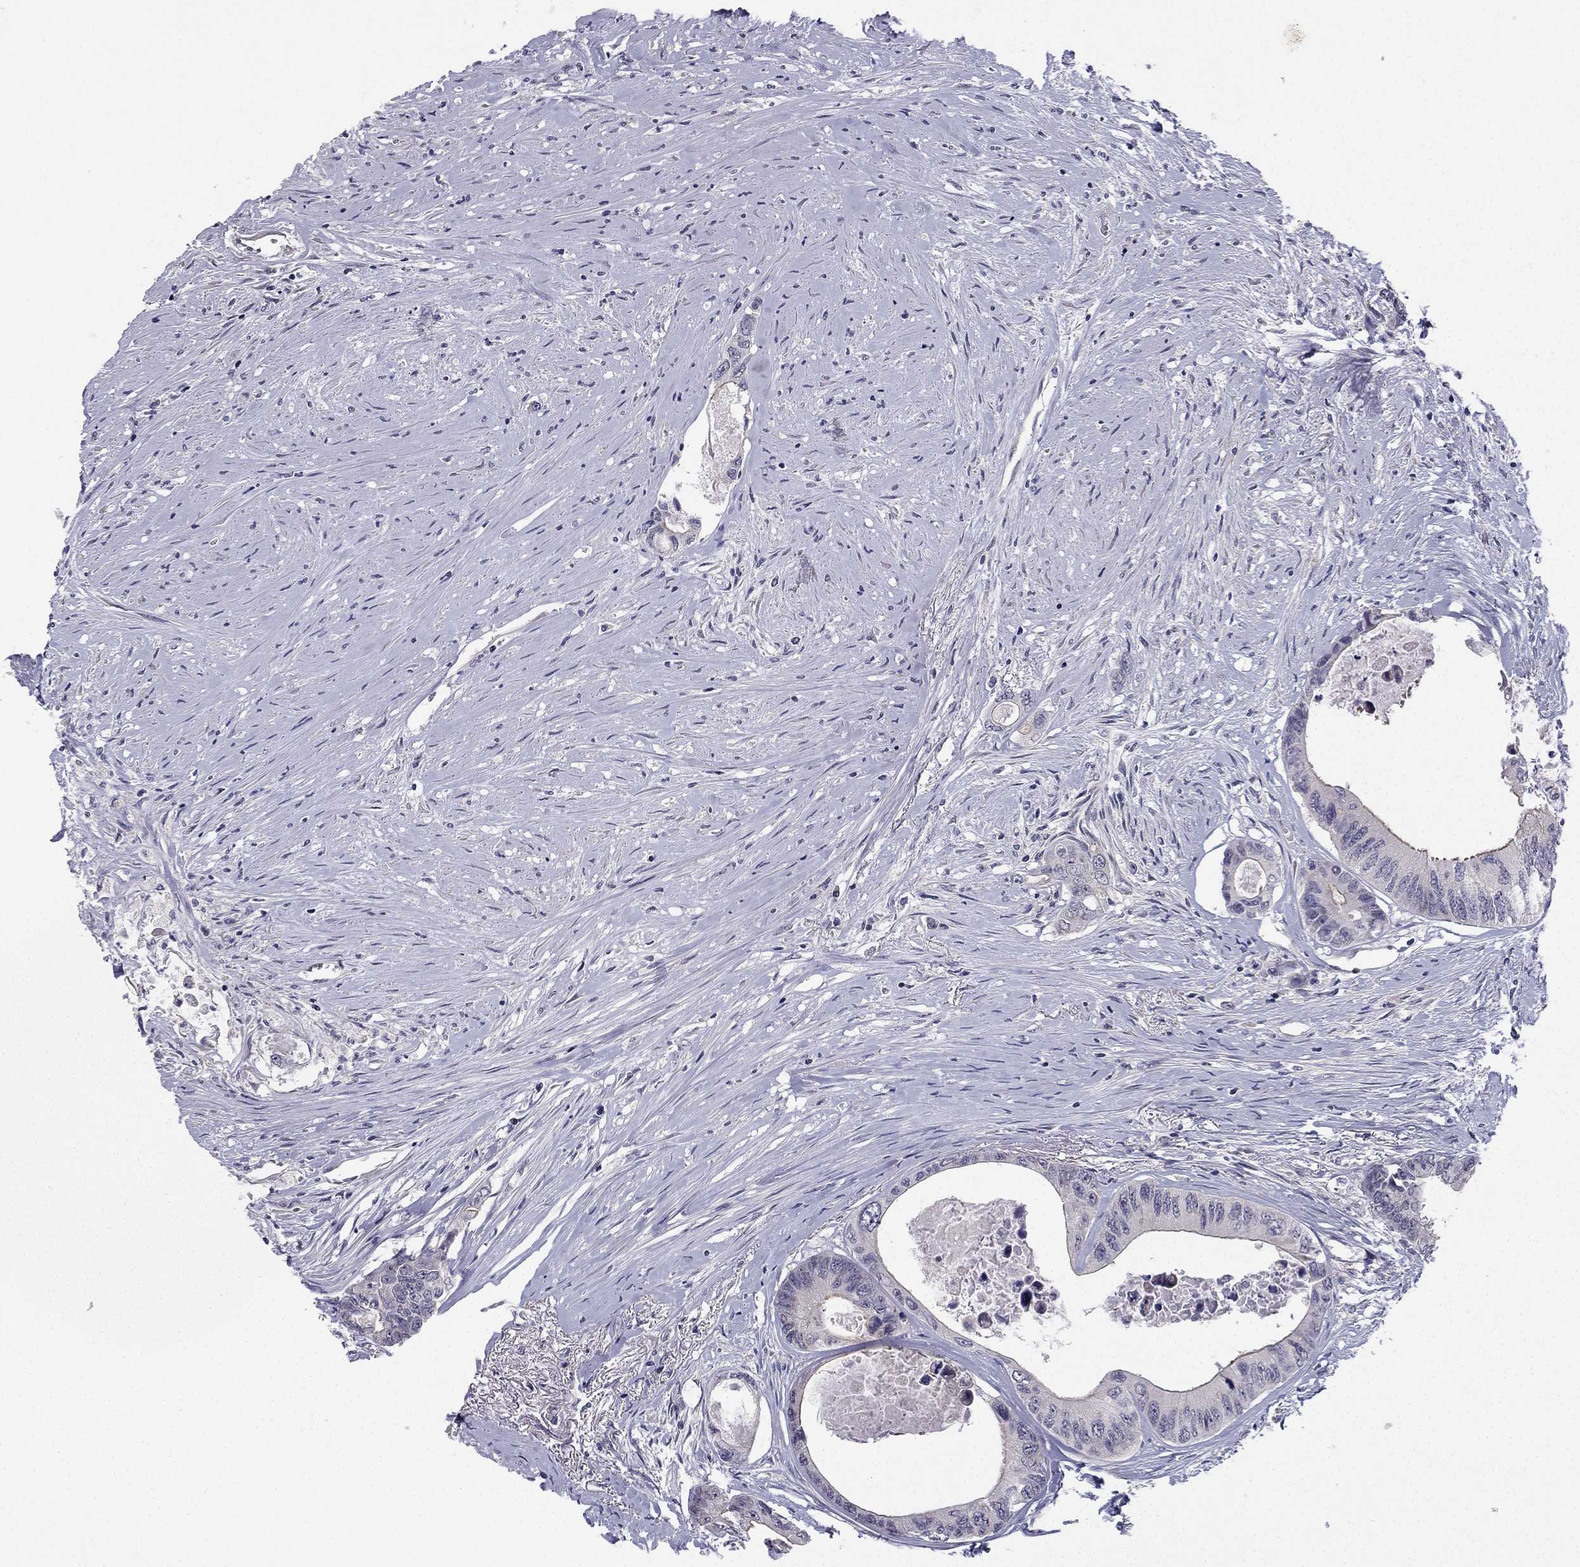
{"staining": {"intensity": "moderate", "quantity": "<25%", "location": "cytoplasmic/membranous"}, "tissue": "colorectal cancer", "cell_type": "Tumor cells", "image_type": "cancer", "snomed": [{"axis": "morphology", "description": "Adenocarcinoma, NOS"}, {"axis": "topography", "description": "Rectum"}], "caption": "Immunohistochemical staining of colorectal adenocarcinoma shows low levels of moderate cytoplasmic/membranous protein staining in about <25% of tumor cells.", "gene": "CHST8", "patient": {"sex": "male", "age": 59}}